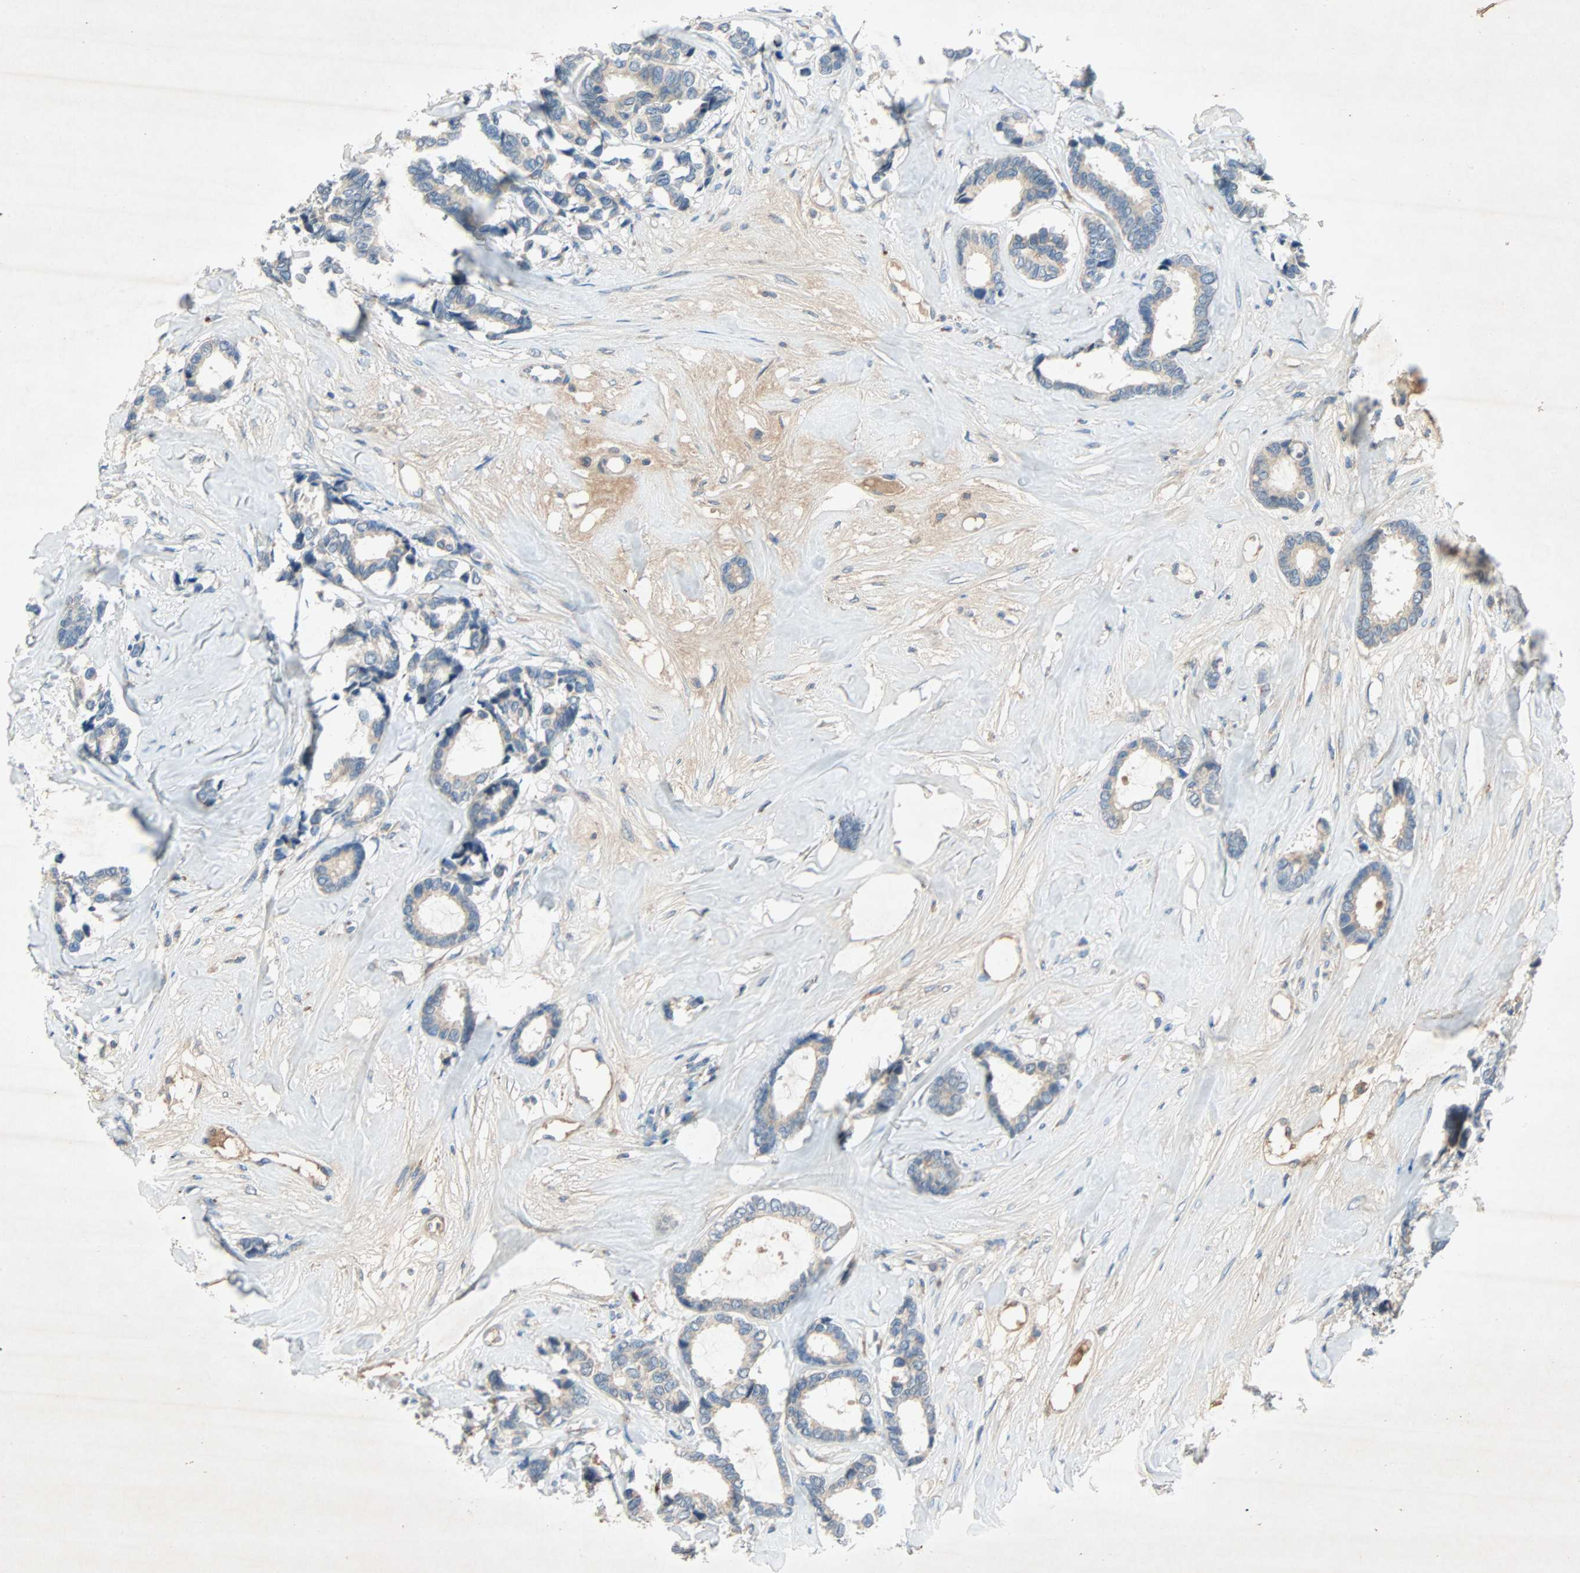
{"staining": {"intensity": "weak", "quantity": ">75%", "location": "cytoplasmic/membranous"}, "tissue": "breast cancer", "cell_type": "Tumor cells", "image_type": "cancer", "snomed": [{"axis": "morphology", "description": "Duct carcinoma"}, {"axis": "topography", "description": "Breast"}], "caption": "Breast cancer was stained to show a protein in brown. There is low levels of weak cytoplasmic/membranous positivity in about >75% of tumor cells. Immunohistochemistry stains the protein of interest in brown and the nuclei are stained blue.", "gene": "XYLT1", "patient": {"sex": "female", "age": 87}}